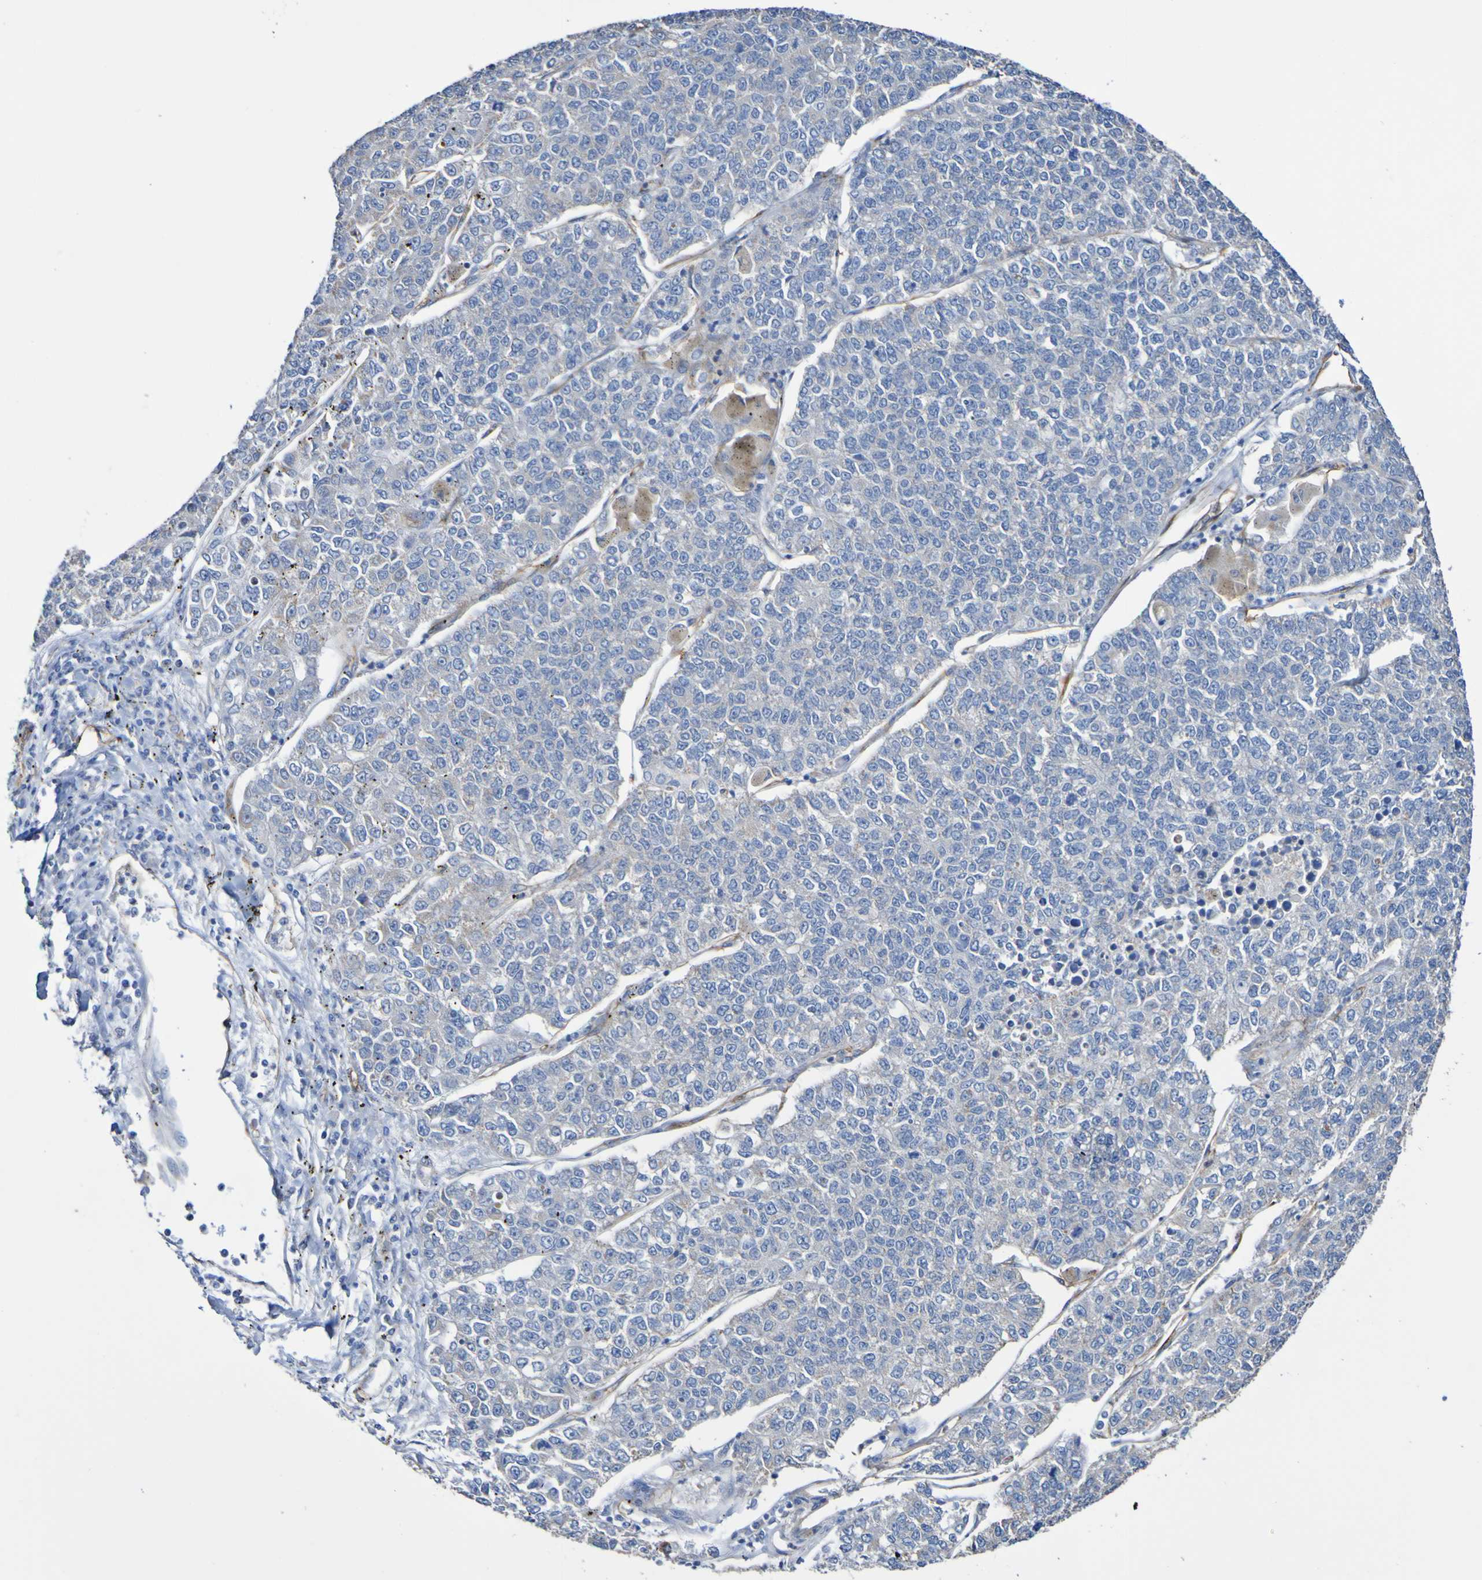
{"staining": {"intensity": "negative", "quantity": "none", "location": "none"}, "tissue": "lung cancer", "cell_type": "Tumor cells", "image_type": "cancer", "snomed": [{"axis": "morphology", "description": "Adenocarcinoma, NOS"}, {"axis": "topography", "description": "Lung"}], "caption": "This histopathology image is of adenocarcinoma (lung) stained with IHC to label a protein in brown with the nuclei are counter-stained blue. There is no expression in tumor cells. (DAB IHC with hematoxylin counter stain).", "gene": "ELMOD3", "patient": {"sex": "male", "age": 49}}